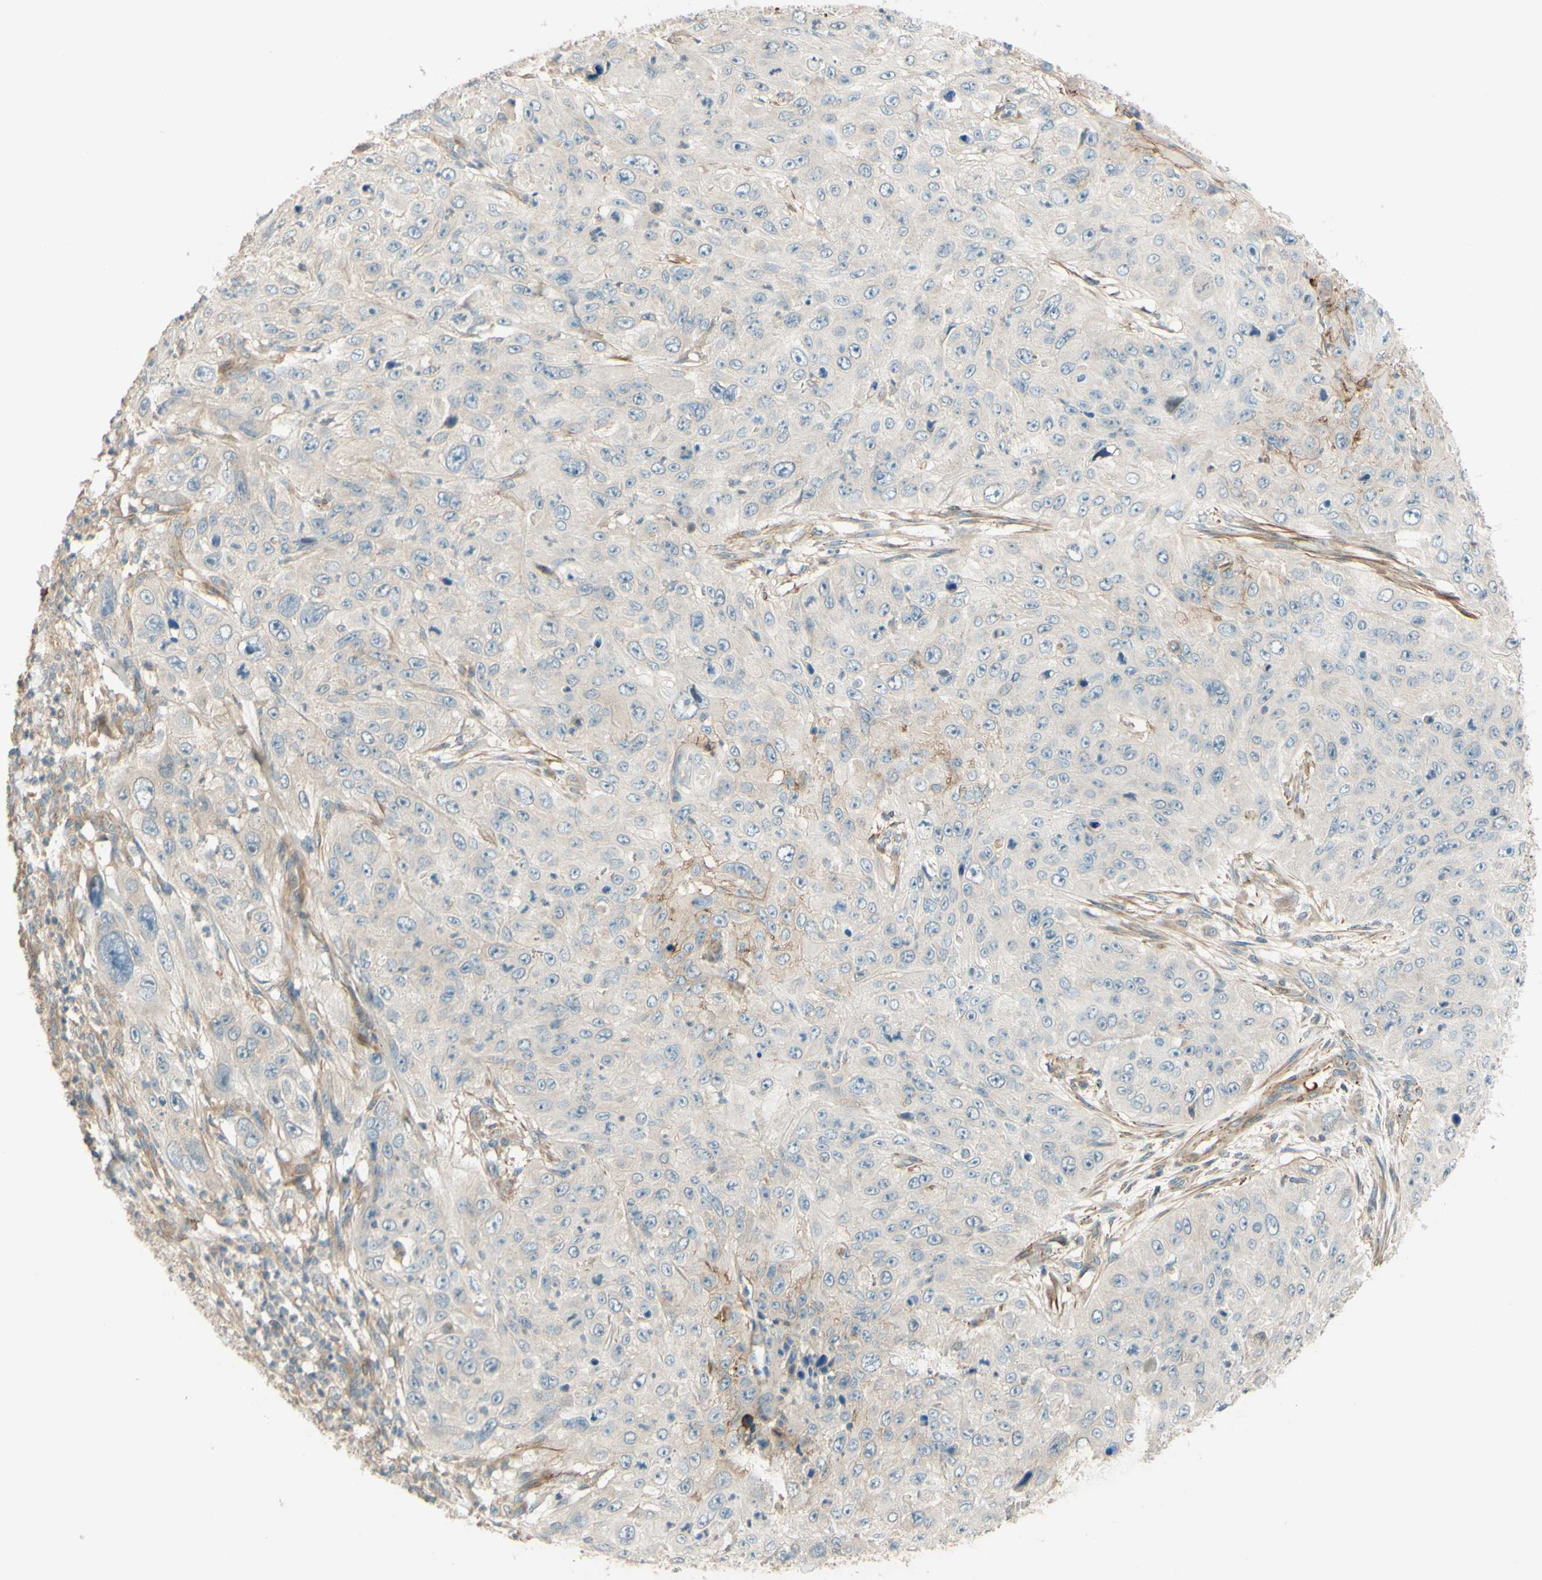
{"staining": {"intensity": "moderate", "quantity": "<25%", "location": "cytoplasmic/membranous"}, "tissue": "skin cancer", "cell_type": "Tumor cells", "image_type": "cancer", "snomed": [{"axis": "morphology", "description": "Squamous cell carcinoma, NOS"}, {"axis": "topography", "description": "Skin"}], "caption": "Immunohistochemistry (IHC) image of neoplastic tissue: human skin cancer (squamous cell carcinoma) stained using immunohistochemistry (IHC) shows low levels of moderate protein expression localized specifically in the cytoplasmic/membranous of tumor cells, appearing as a cytoplasmic/membranous brown color.", "gene": "ADAM17", "patient": {"sex": "female", "age": 80}}